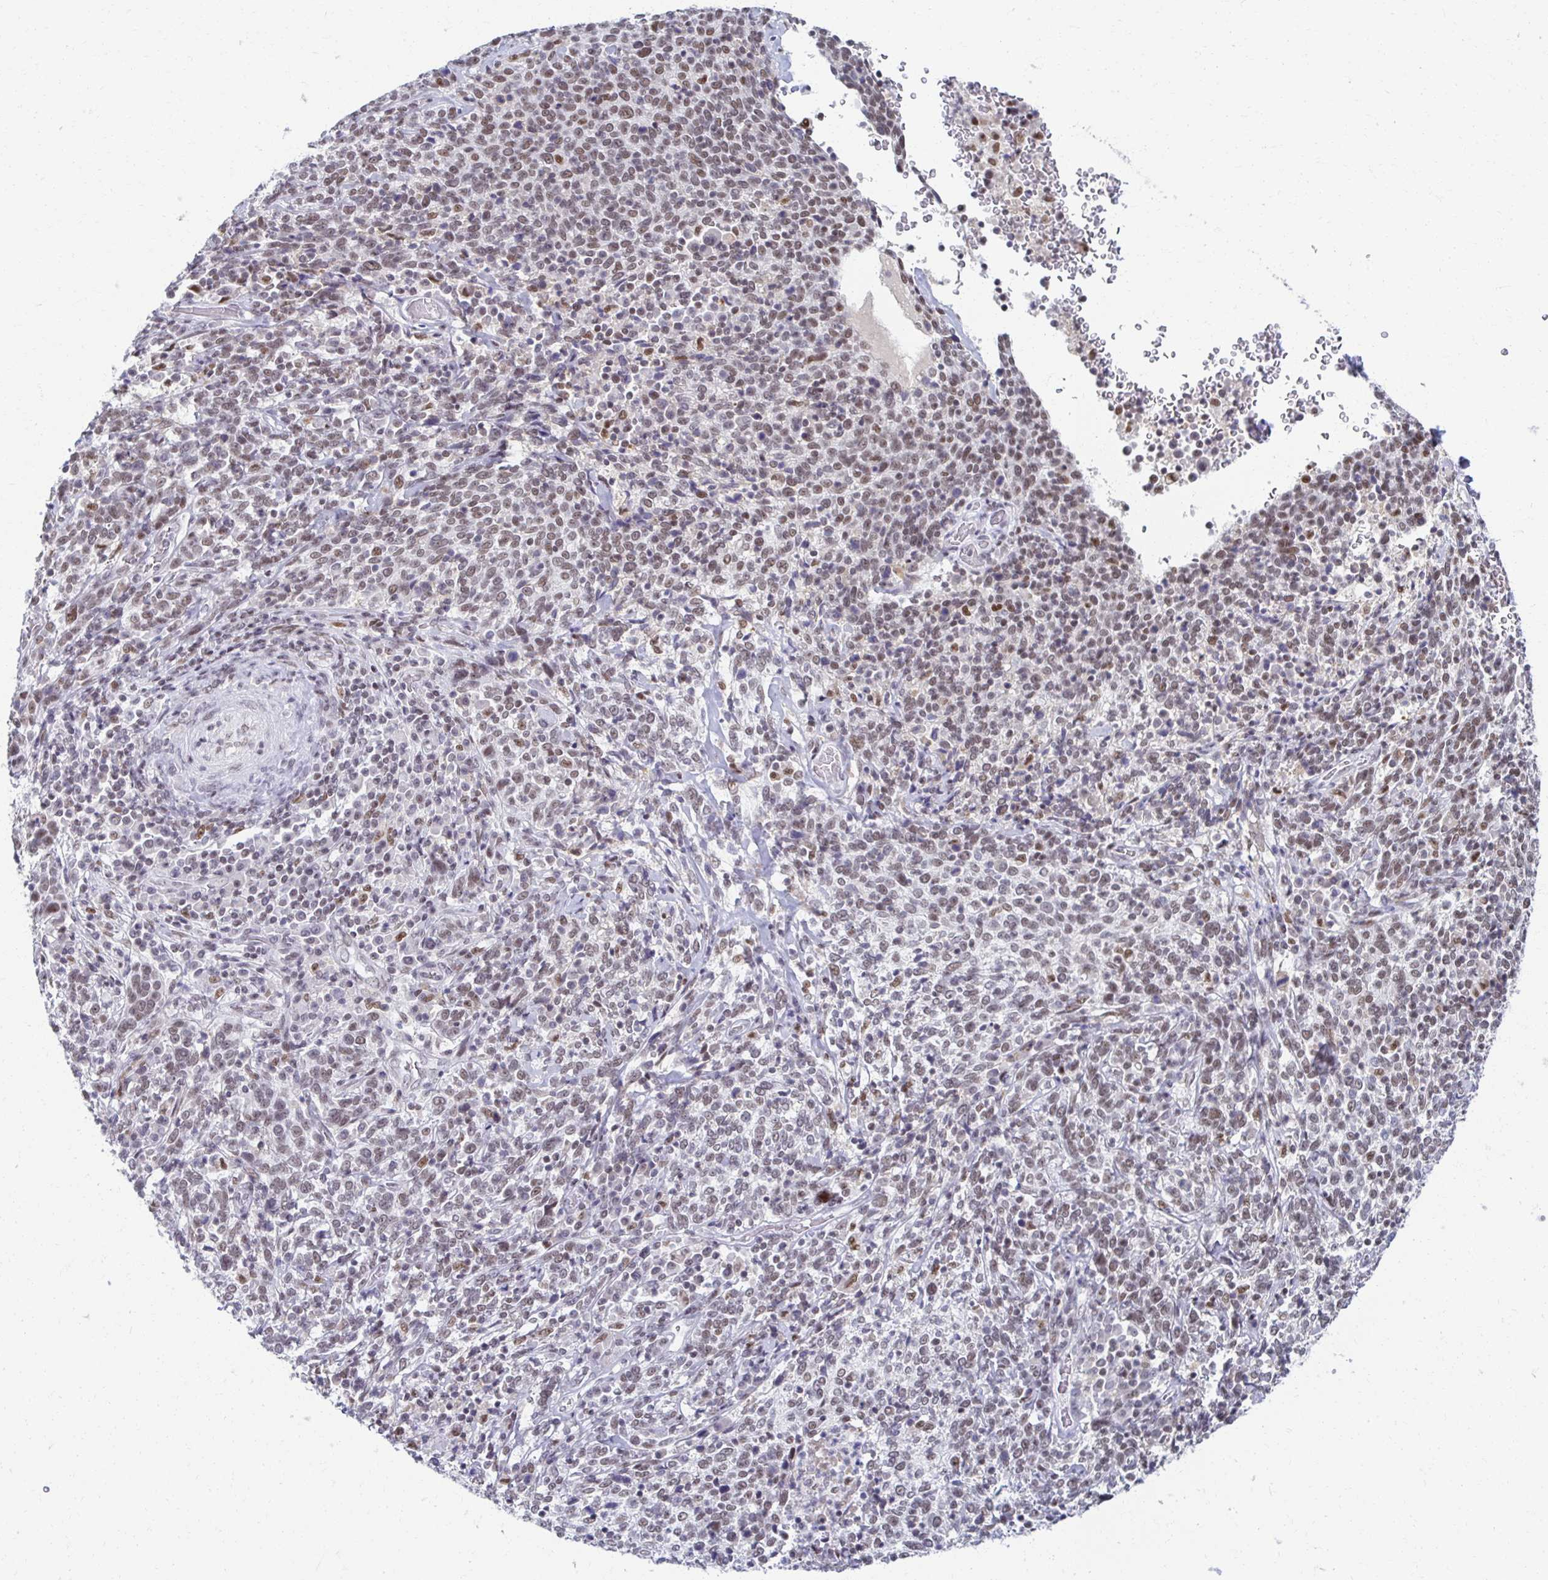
{"staining": {"intensity": "weak", "quantity": "25%-75%", "location": "nuclear"}, "tissue": "cervical cancer", "cell_type": "Tumor cells", "image_type": "cancer", "snomed": [{"axis": "morphology", "description": "Squamous cell carcinoma, NOS"}, {"axis": "topography", "description": "Cervix"}], "caption": "High-power microscopy captured an immunohistochemistry (IHC) photomicrograph of cervical cancer, revealing weak nuclear expression in about 25%-75% of tumor cells. Immunohistochemistry stains the protein in brown and the nuclei are stained blue.", "gene": "IRF7", "patient": {"sex": "female", "age": 46}}